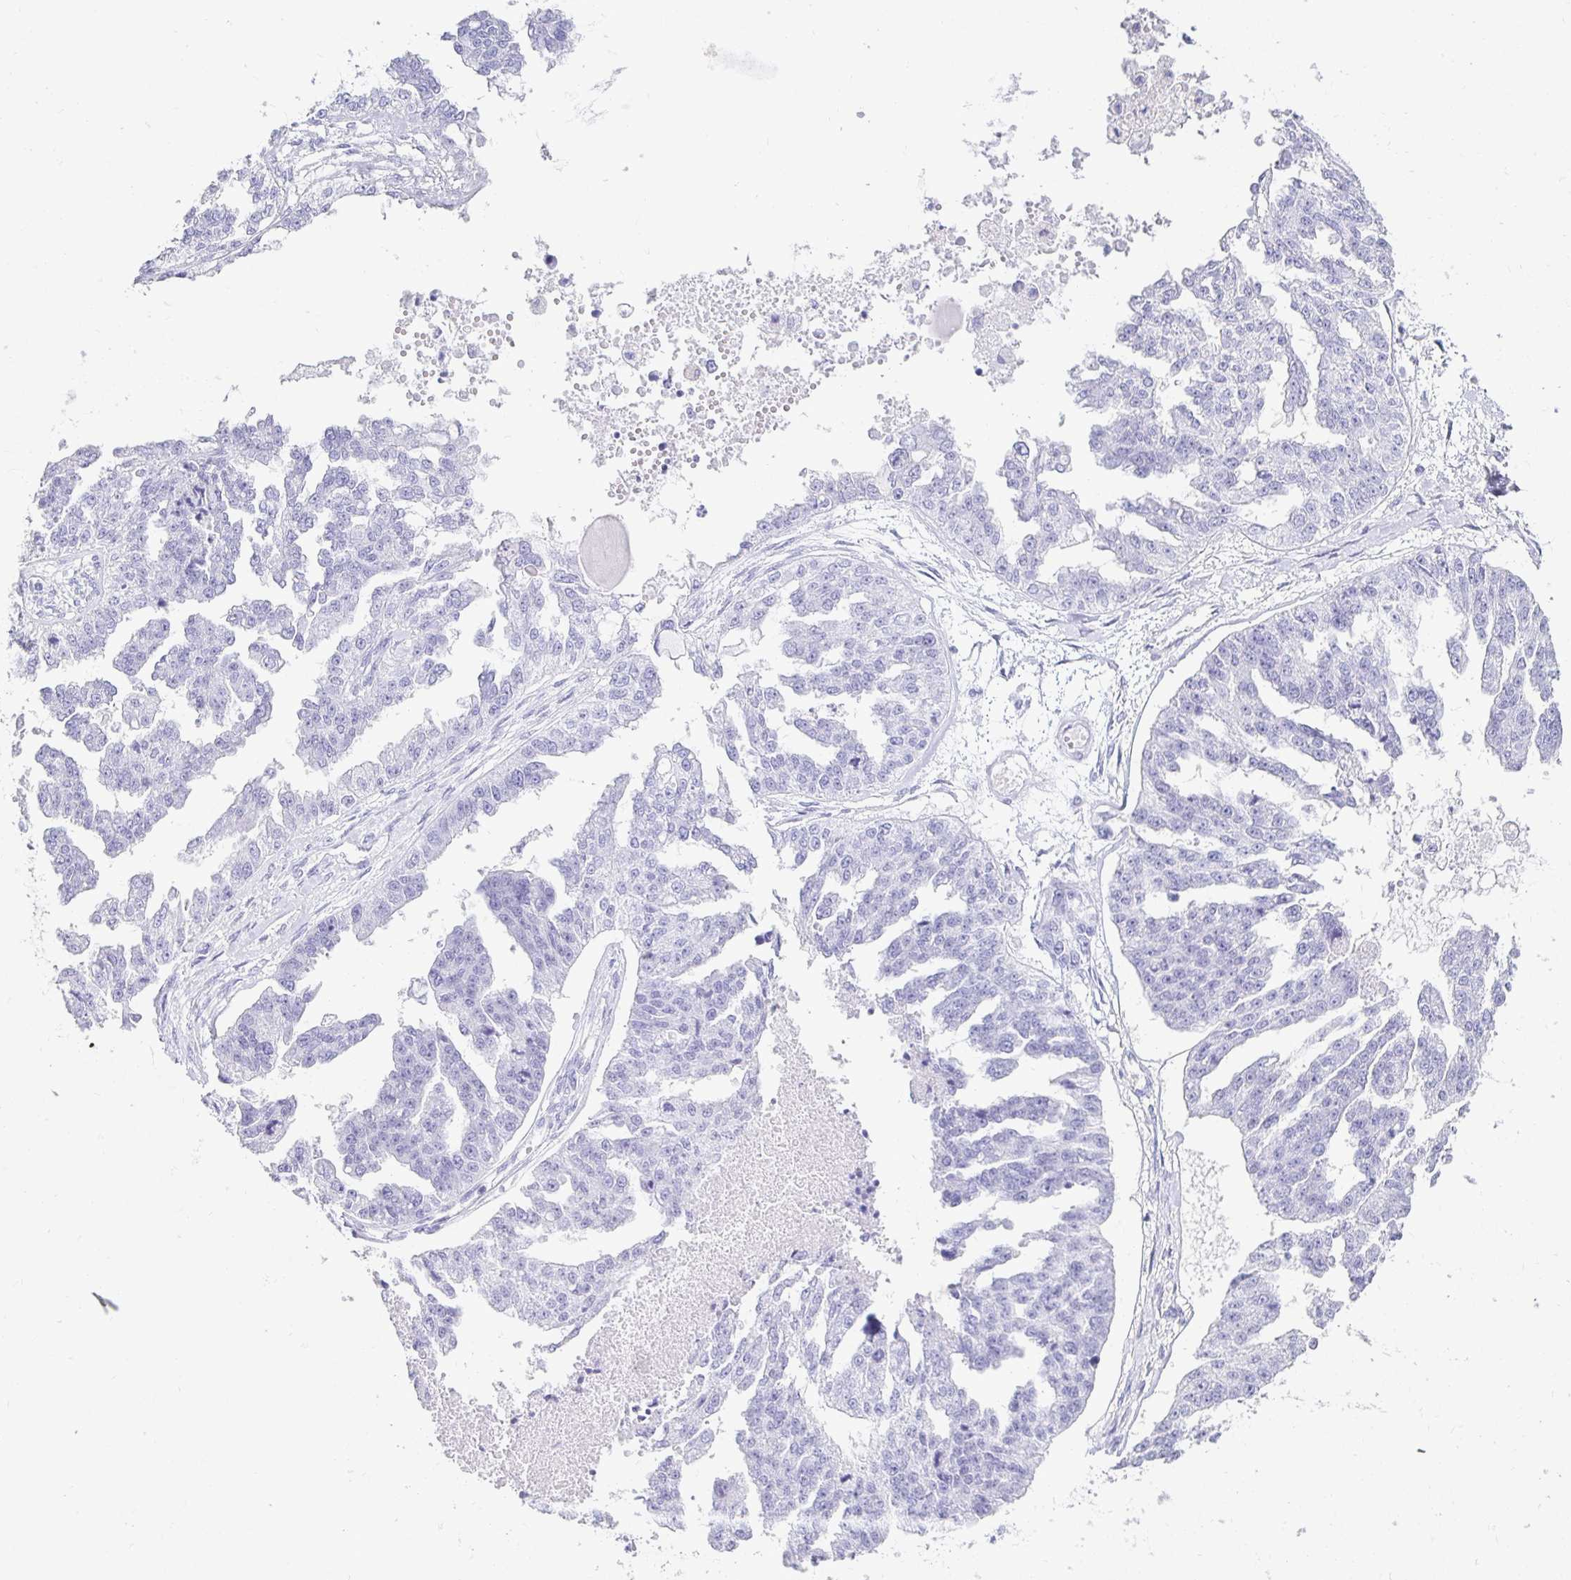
{"staining": {"intensity": "negative", "quantity": "none", "location": "none"}, "tissue": "ovarian cancer", "cell_type": "Tumor cells", "image_type": "cancer", "snomed": [{"axis": "morphology", "description": "Cystadenocarcinoma, serous, NOS"}, {"axis": "topography", "description": "Ovary"}], "caption": "Immunohistochemistry of ovarian serous cystadenocarcinoma demonstrates no positivity in tumor cells.", "gene": "CST6", "patient": {"sex": "female", "age": 58}}